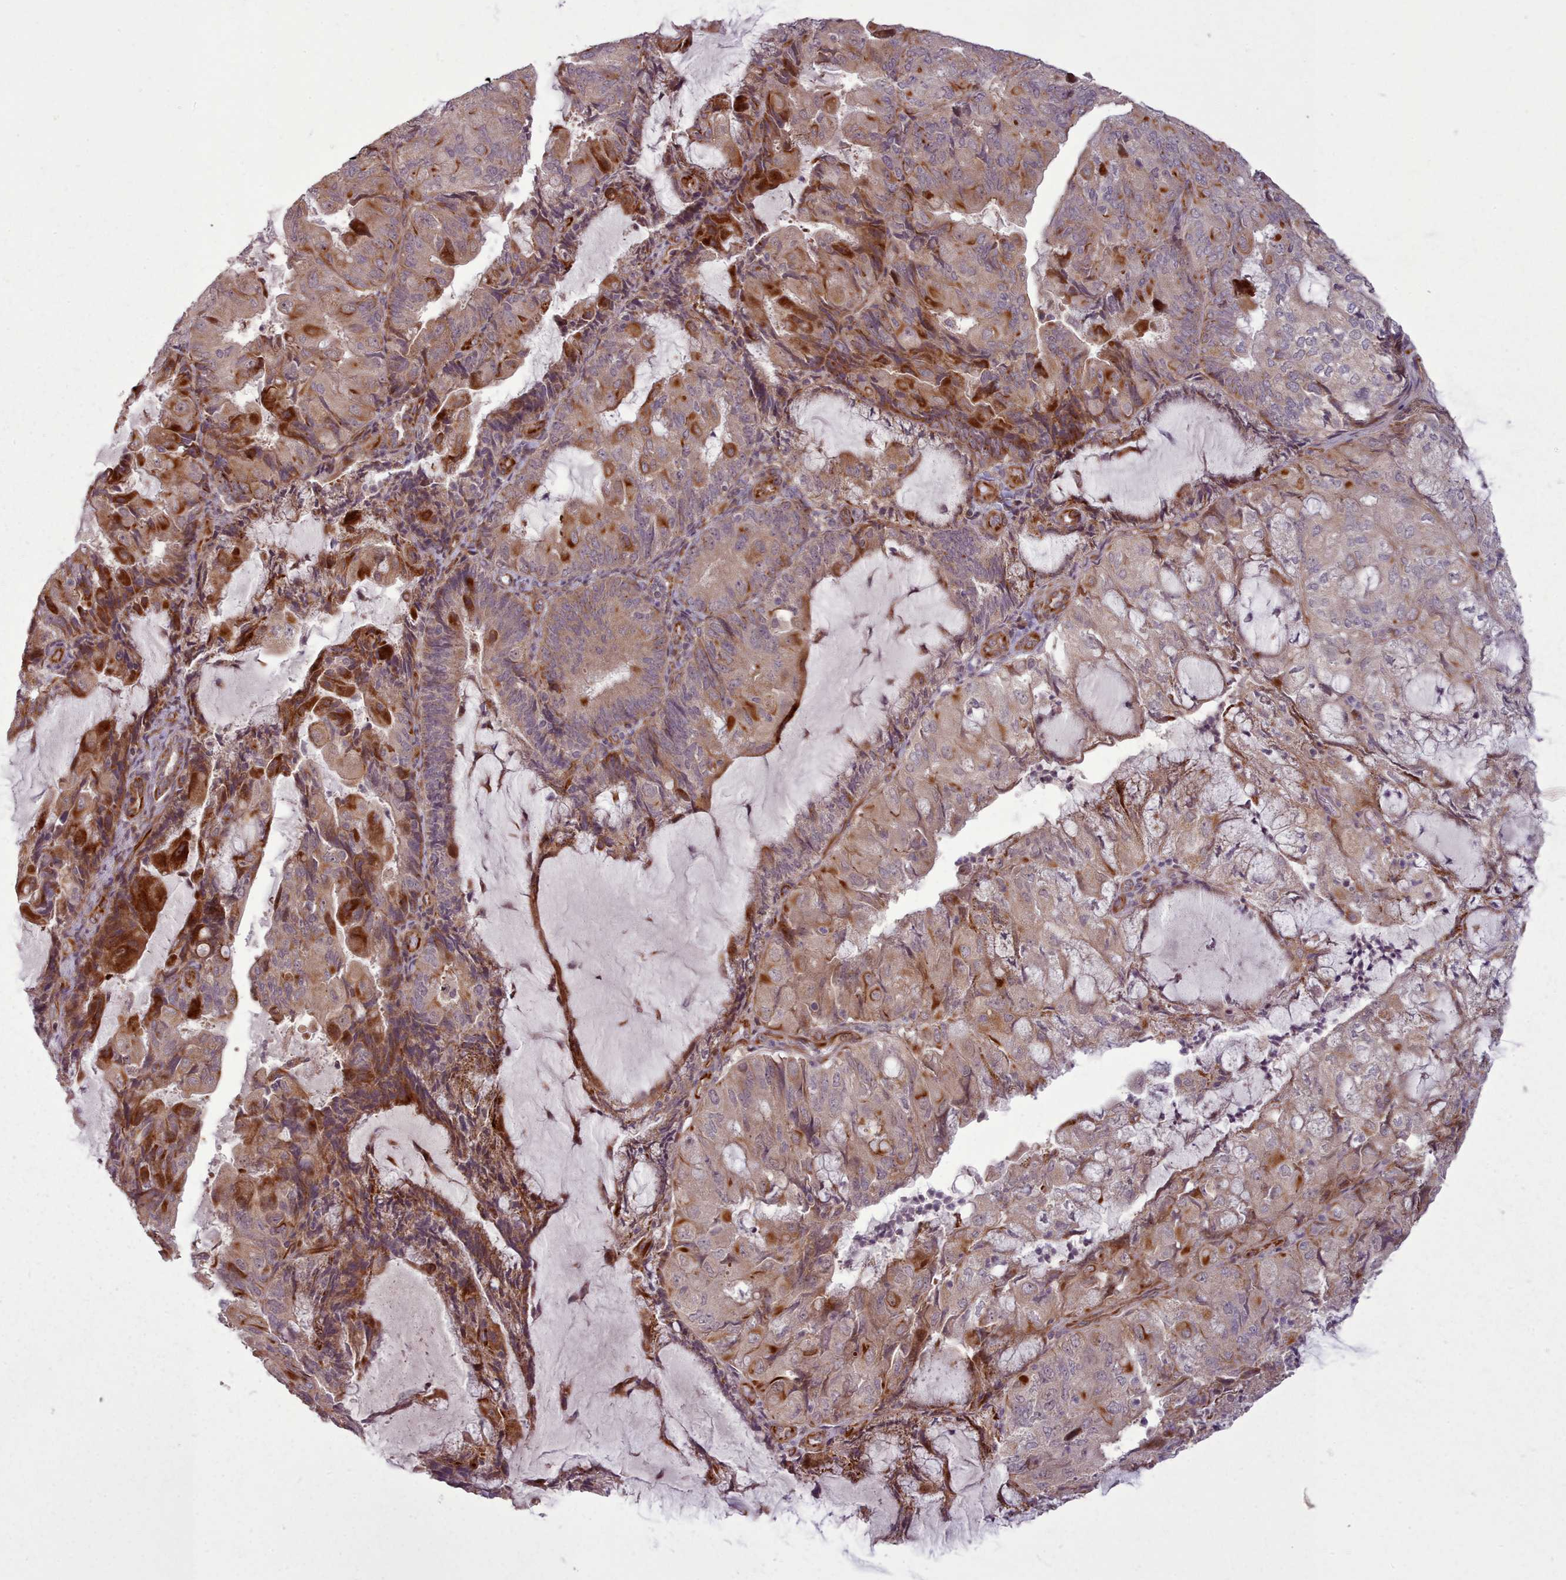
{"staining": {"intensity": "strong", "quantity": "25%-75%", "location": "cytoplasmic/membranous"}, "tissue": "endometrial cancer", "cell_type": "Tumor cells", "image_type": "cancer", "snomed": [{"axis": "morphology", "description": "Adenocarcinoma, NOS"}, {"axis": "topography", "description": "Endometrium"}], "caption": "Tumor cells show high levels of strong cytoplasmic/membranous expression in about 25%-75% of cells in endometrial cancer.", "gene": "GBGT1", "patient": {"sex": "female", "age": 81}}